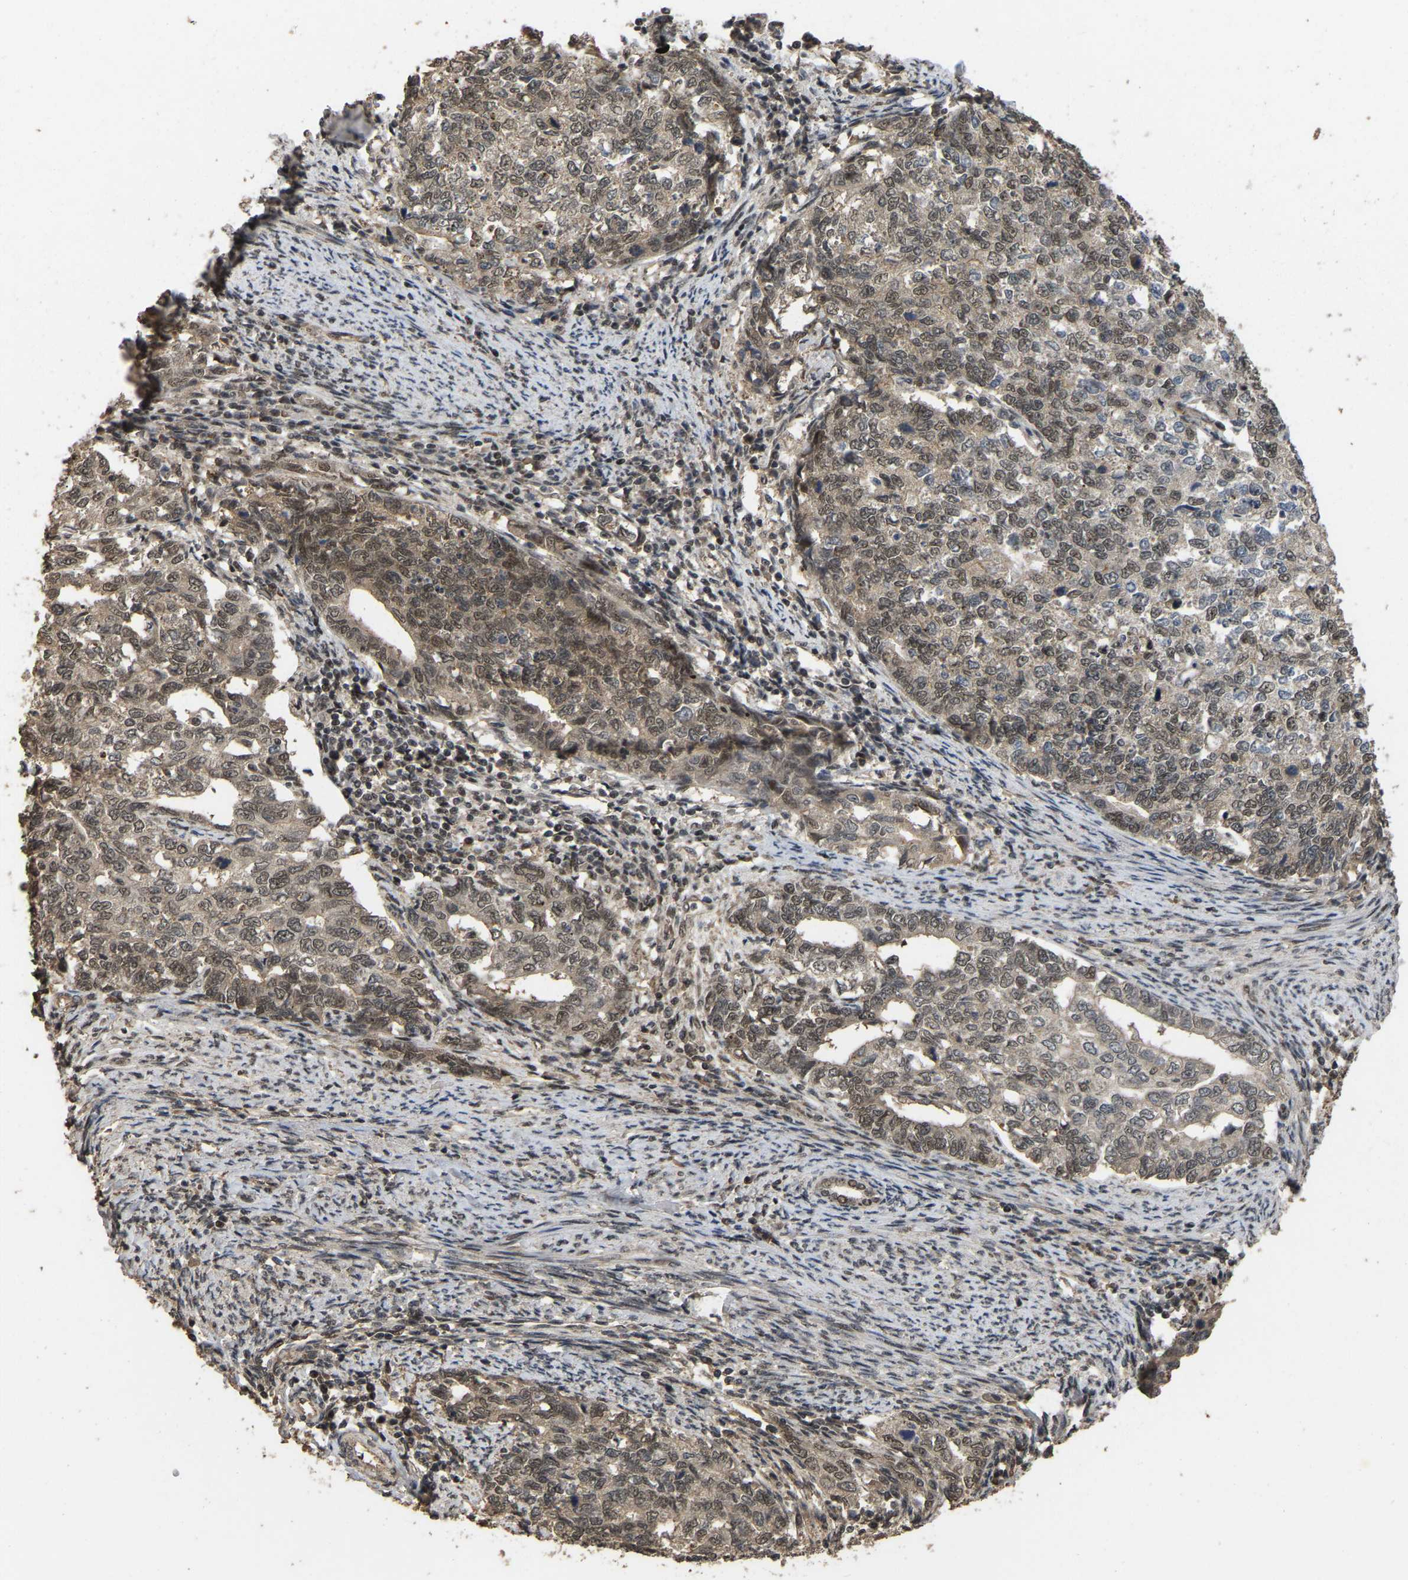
{"staining": {"intensity": "weak", "quantity": "25%-75%", "location": "cytoplasmic/membranous,nuclear"}, "tissue": "cervical cancer", "cell_type": "Tumor cells", "image_type": "cancer", "snomed": [{"axis": "morphology", "description": "Squamous cell carcinoma, NOS"}, {"axis": "topography", "description": "Cervix"}], "caption": "There is low levels of weak cytoplasmic/membranous and nuclear expression in tumor cells of squamous cell carcinoma (cervical), as demonstrated by immunohistochemical staining (brown color).", "gene": "ARHGAP23", "patient": {"sex": "female", "age": 63}}